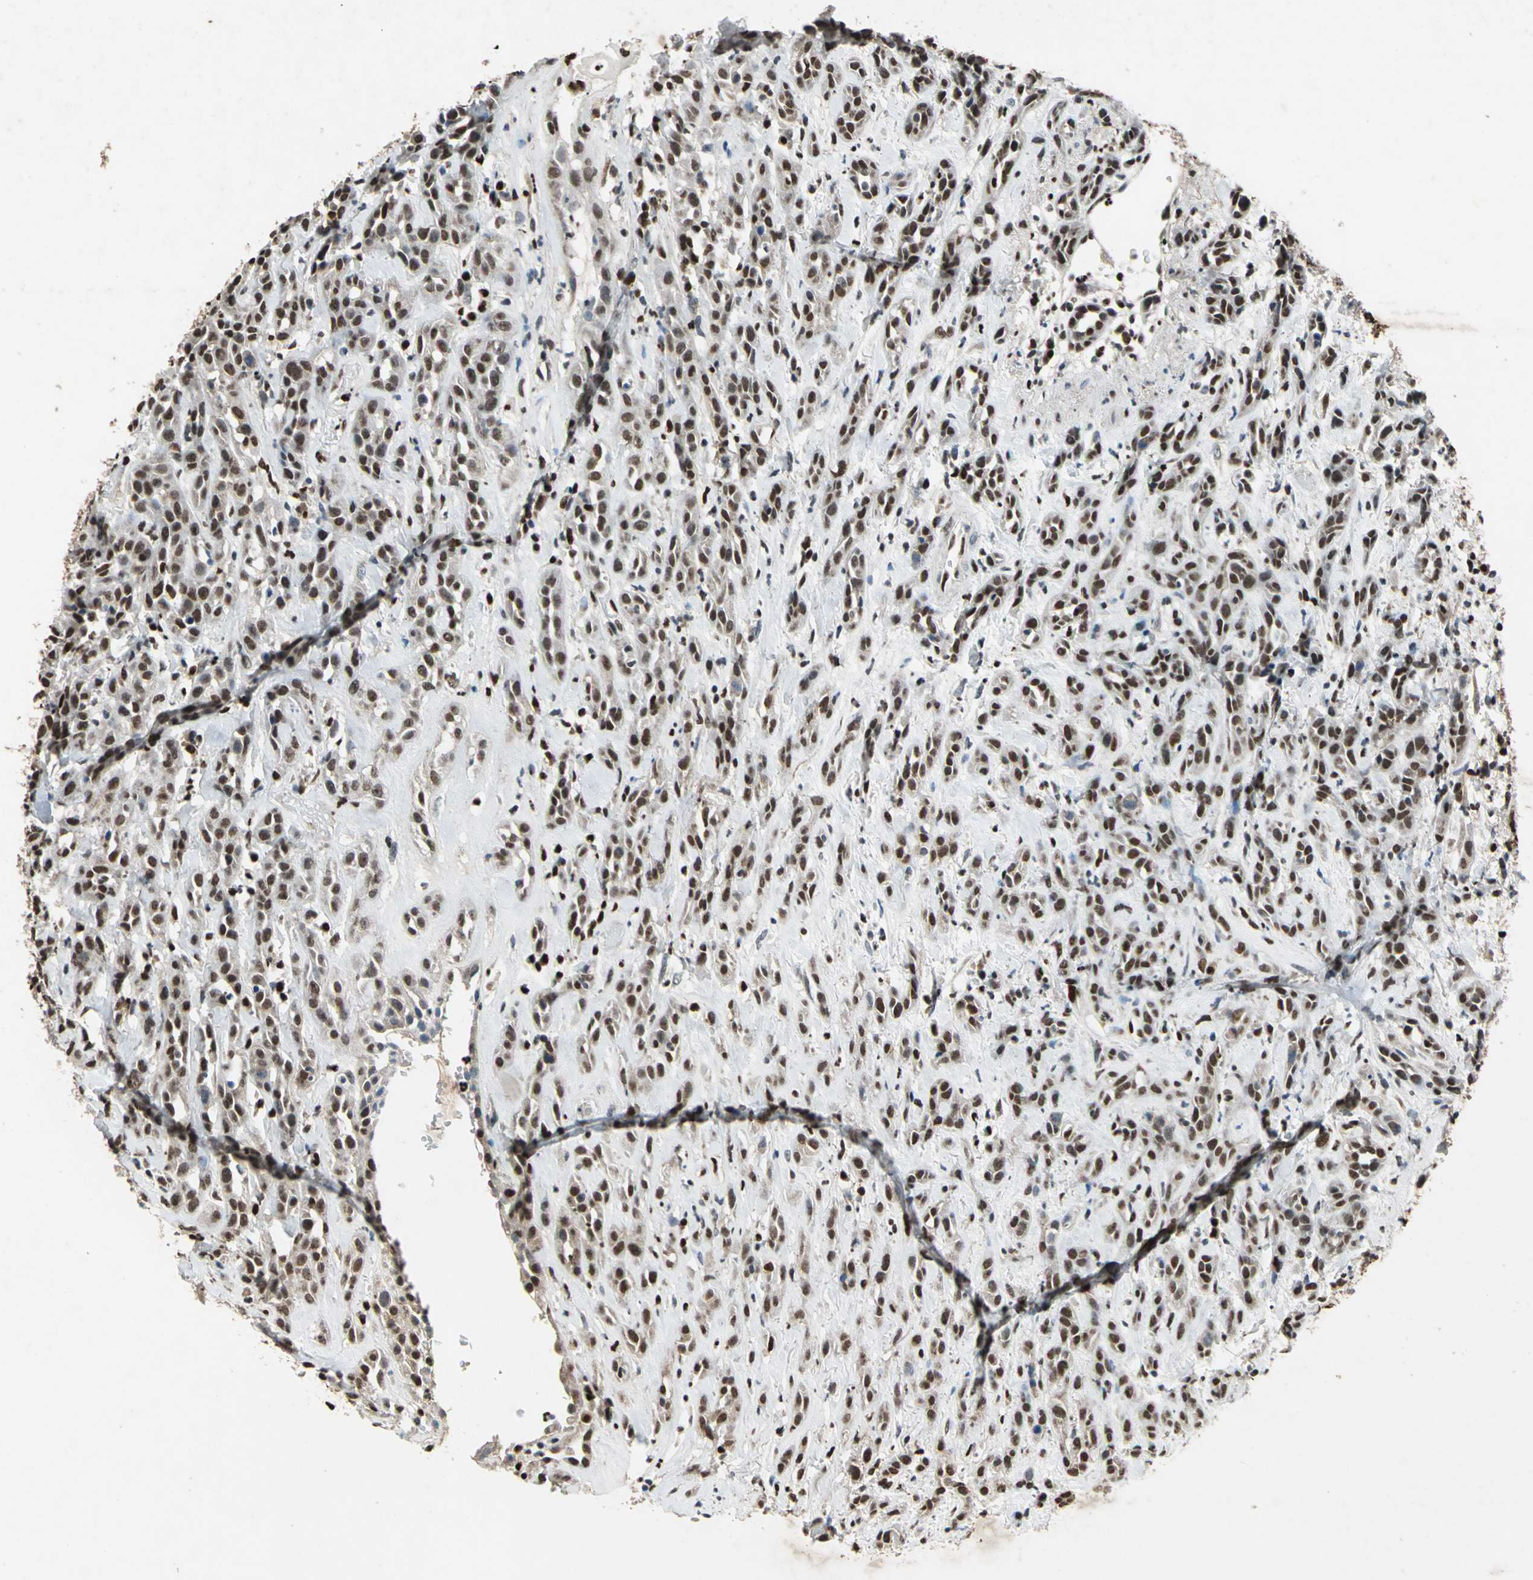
{"staining": {"intensity": "strong", "quantity": ">75%", "location": "nuclear"}, "tissue": "head and neck cancer", "cell_type": "Tumor cells", "image_type": "cancer", "snomed": [{"axis": "morphology", "description": "Squamous cell carcinoma, NOS"}, {"axis": "topography", "description": "Head-Neck"}], "caption": "Approximately >75% of tumor cells in squamous cell carcinoma (head and neck) exhibit strong nuclear protein positivity as visualized by brown immunohistochemical staining.", "gene": "ANP32A", "patient": {"sex": "male", "age": 62}}